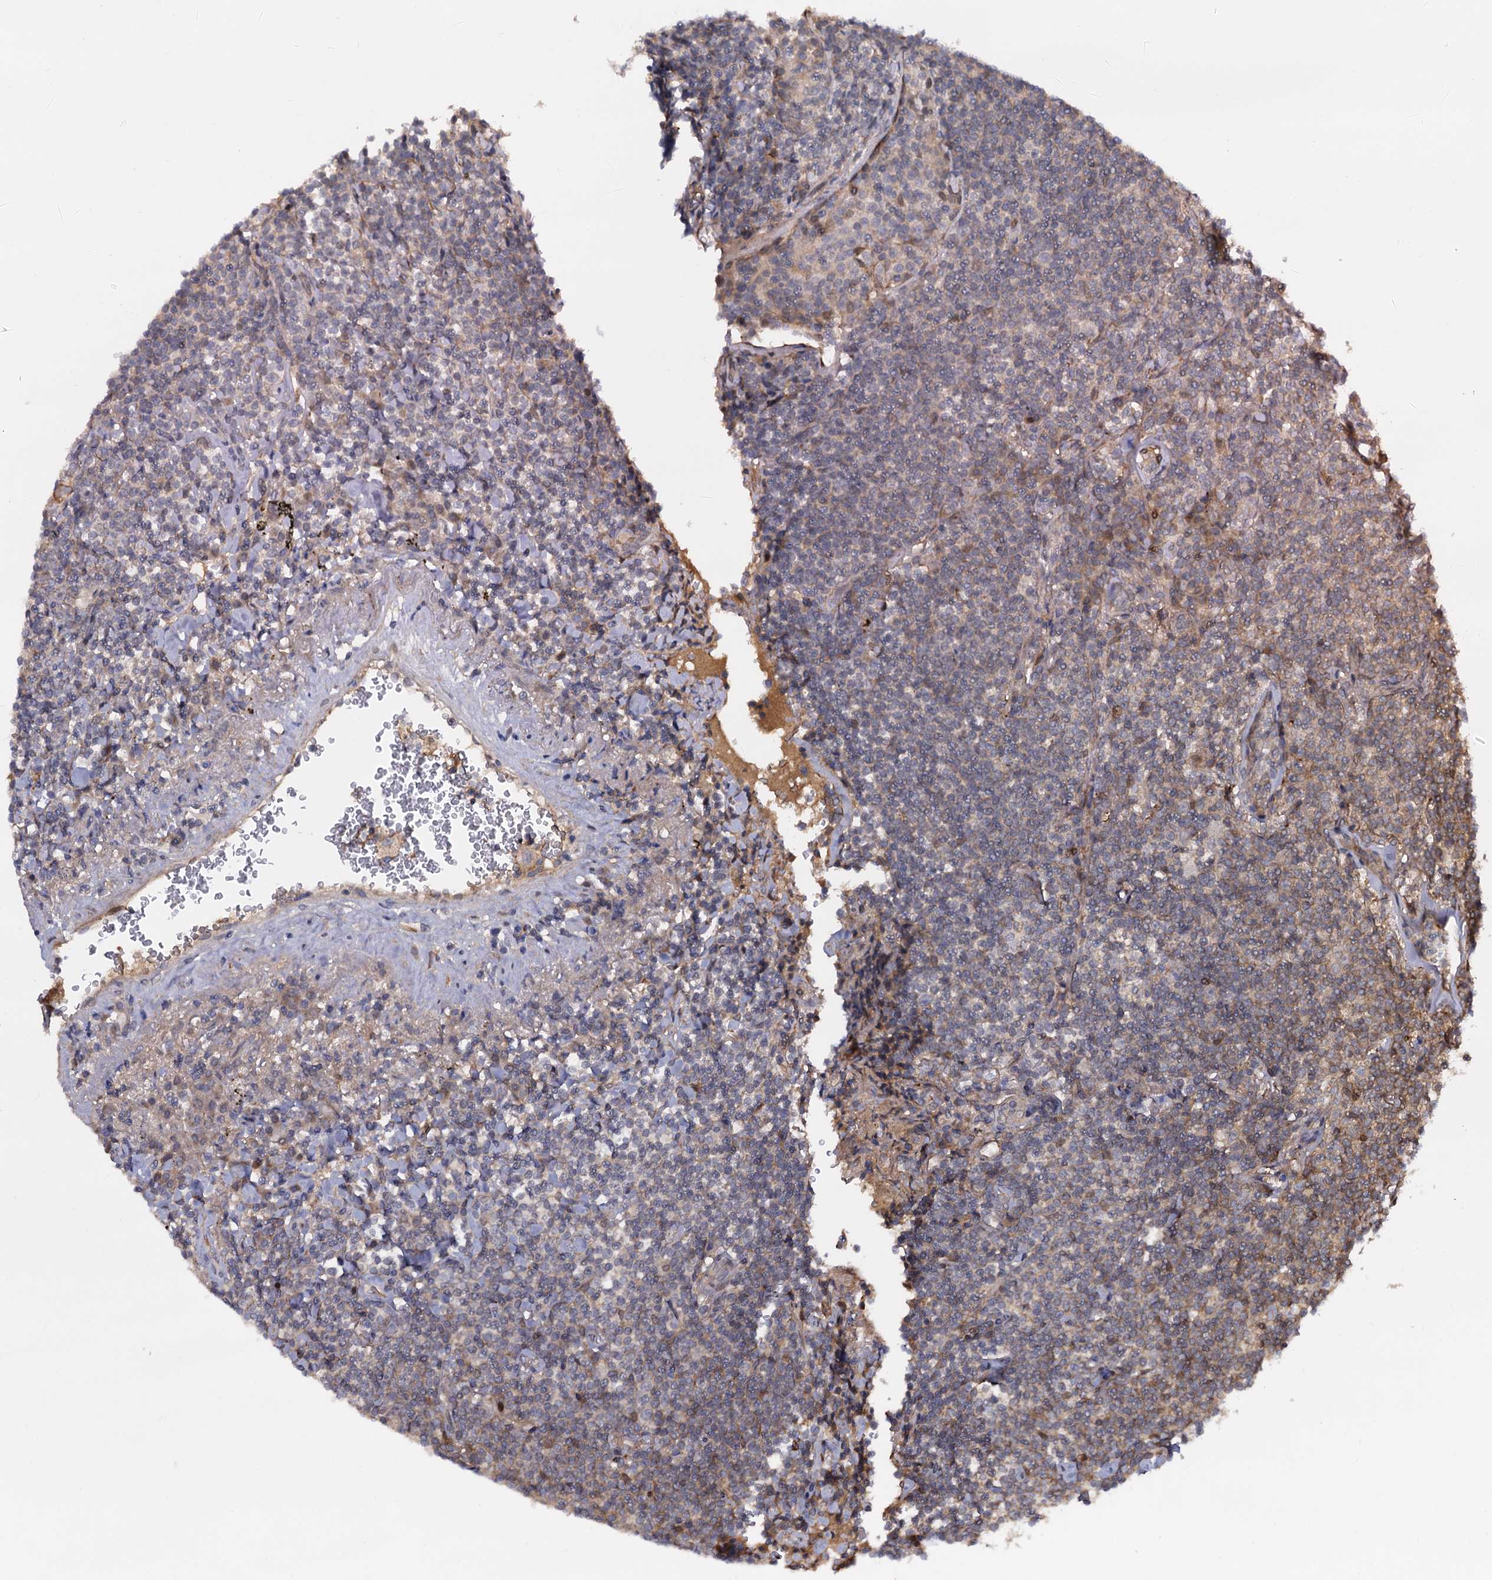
{"staining": {"intensity": "weak", "quantity": "<25%", "location": "cytoplasmic/membranous"}, "tissue": "lymphoma", "cell_type": "Tumor cells", "image_type": "cancer", "snomed": [{"axis": "morphology", "description": "Malignant lymphoma, non-Hodgkin's type, Low grade"}, {"axis": "topography", "description": "Lung"}], "caption": "This is an IHC photomicrograph of human lymphoma. There is no staining in tumor cells.", "gene": "SELENOP", "patient": {"sex": "female", "age": 71}}